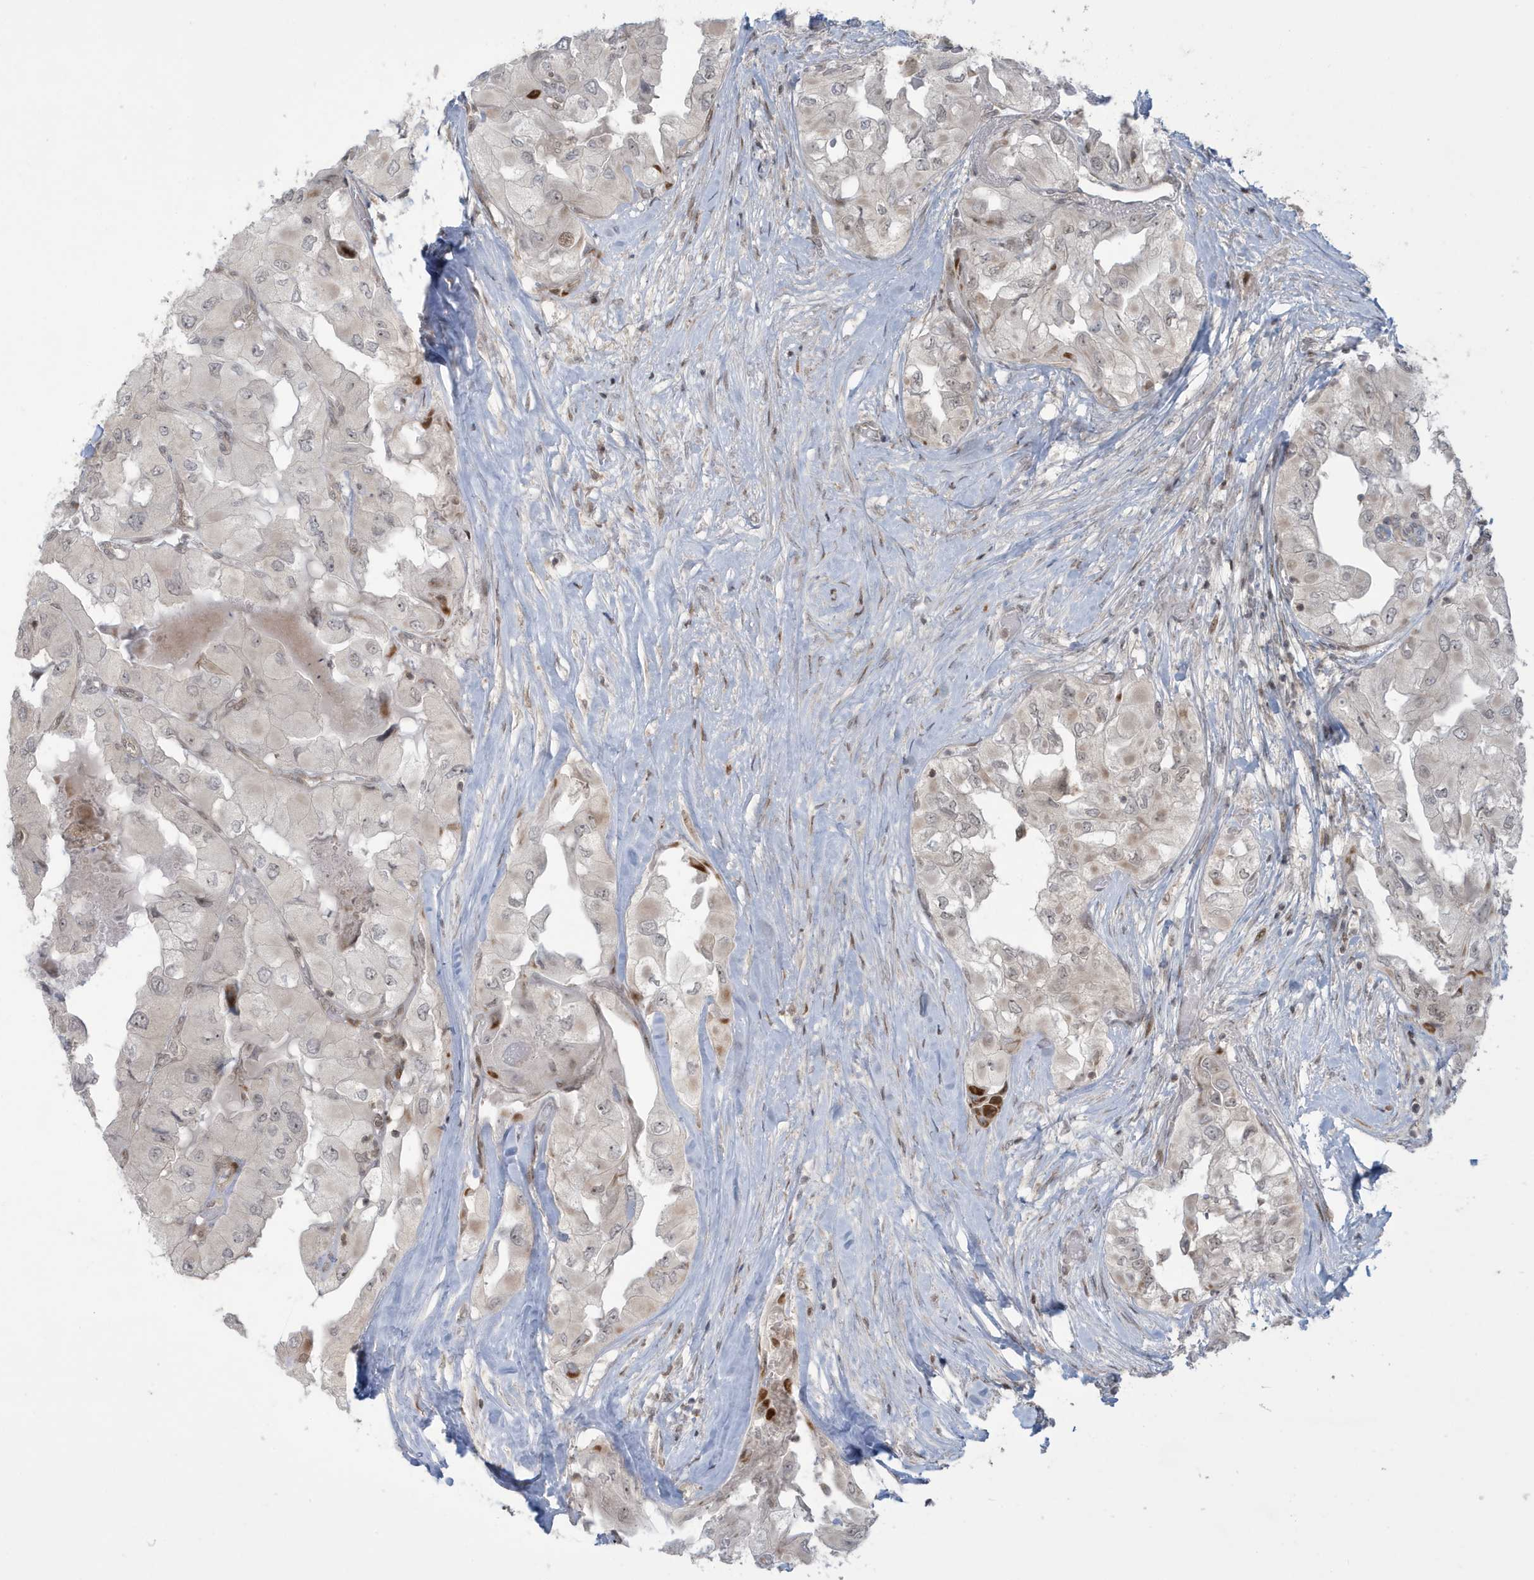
{"staining": {"intensity": "moderate", "quantity": "<25%", "location": "cytoplasmic/membranous,nuclear"}, "tissue": "thyroid cancer", "cell_type": "Tumor cells", "image_type": "cancer", "snomed": [{"axis": "morphology", "description": "Papillary adenocarcinoma, NOS"}, {"axis": "topography", "description": "Thyroid gland"}], "caption": "Human papillary adenocarcinoma (thyroid) stained with a brown dye shows moderate cytoplasmic/membranous and nuclear positive staining in approximately <25% of tumor cells.", "gene": "C1orf52", "patient": {"sex": "female", "age": 59}}